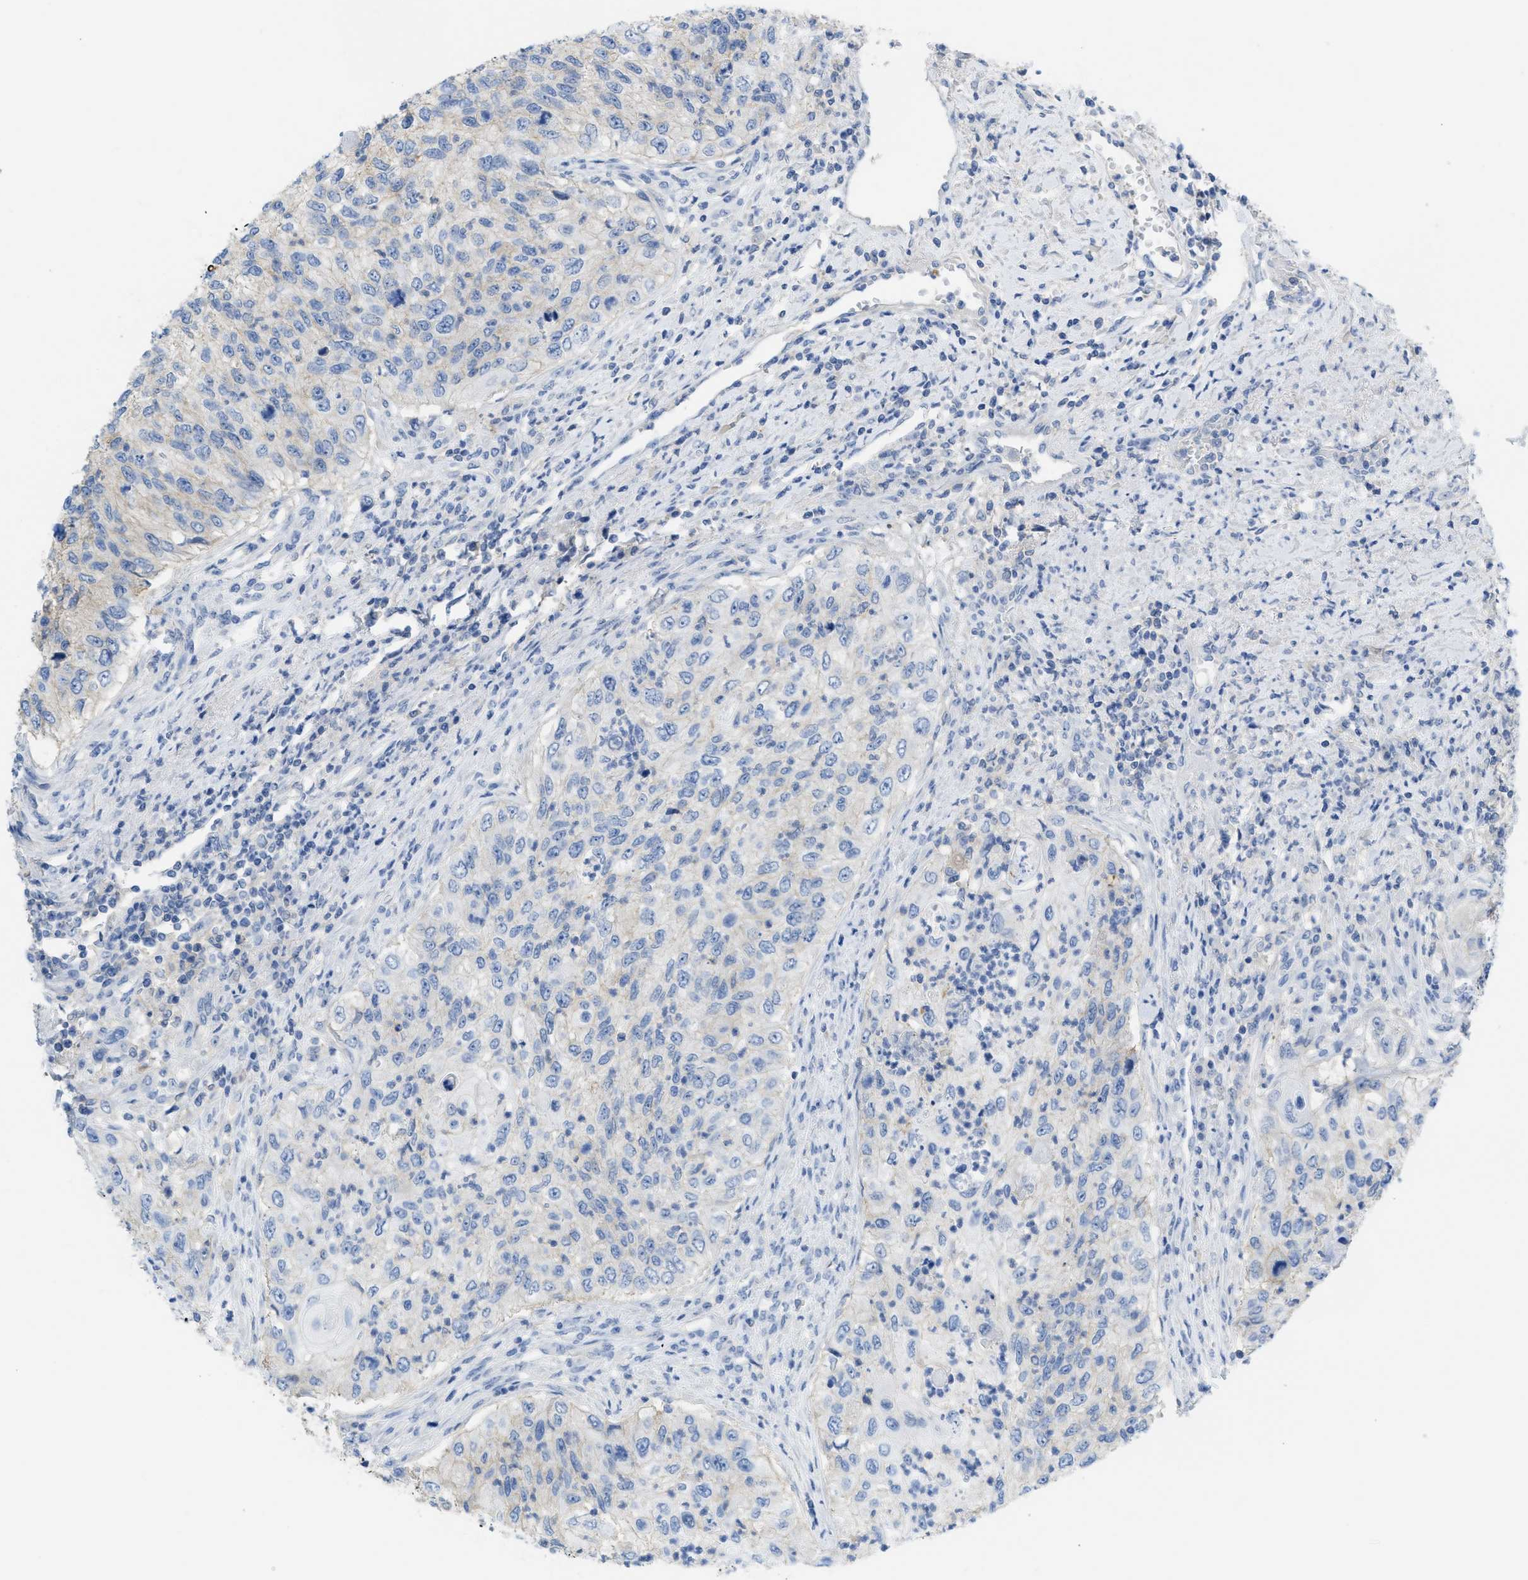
{"staining": {"intensity": "negative", "quantity": "none", "location": "none"}, "tissue": "urothelial cancer", "cell_type": "Tumor cells", "image_type": "cancer", "snomed": [{"axis": "morphology", "description": "Urothelial carcinoma, High grade"}, {"axis": "topography", "description": "Urinary bladder"}], "caption": "A micrograph of human high-grade urothelial carcinoma is negative for staining in tumor cells.", "gene": "CNNM4", "patient": {"sex": "female", "age": 60}}